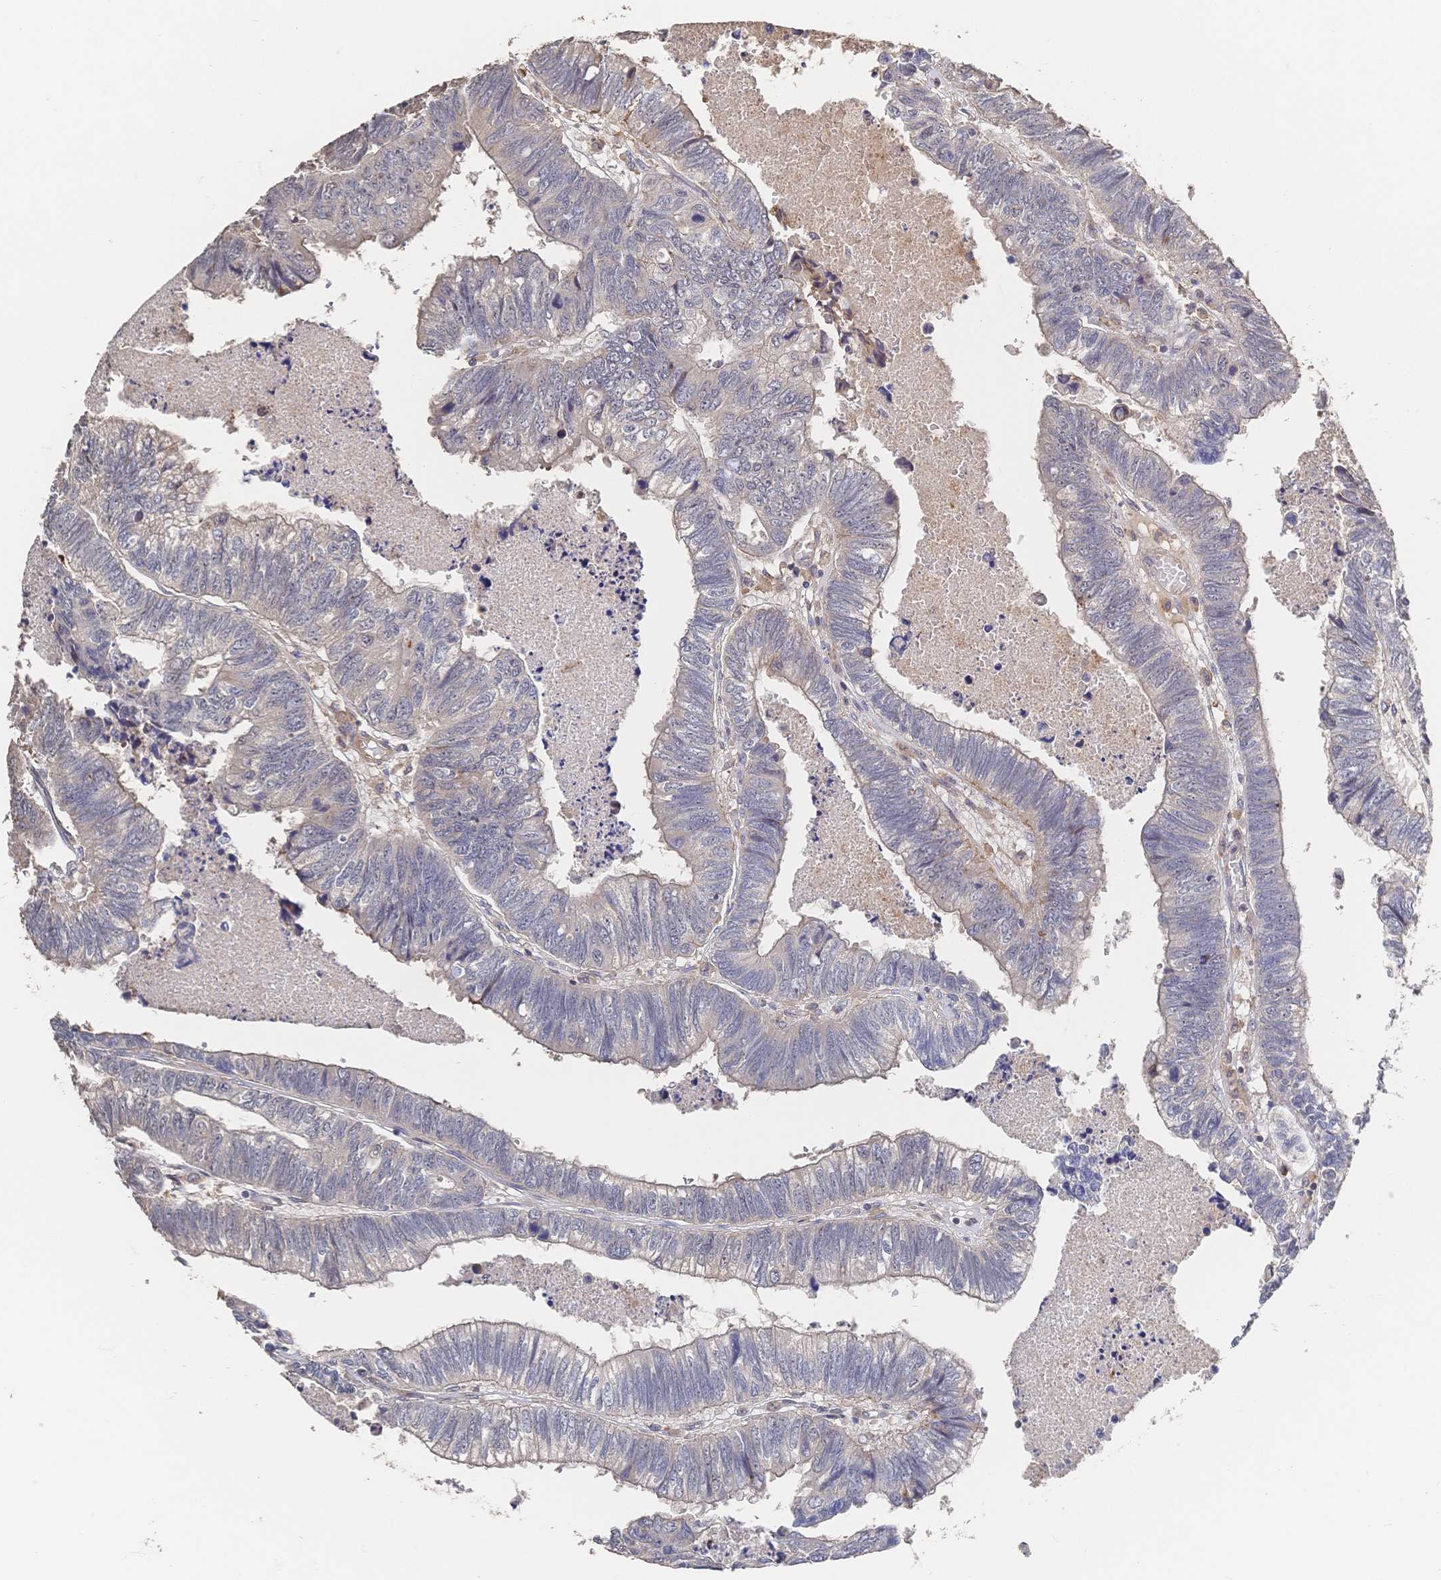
{"staining": {"intensity": "weak", "quantity": "25%-75%", "location": "cytoplasmic/membranous,nuclear"}, "tissue": "colorectal cancer", "cell_type": "Tumor cells", "image_type": "cancer", "snomed": [{"axis": "morphology", "description": "Adenocarcinoma, NOS"}, {"axis": "topography", "description": "Colon"}], "caption": "The micrograph shows immunohistochemical staining of colorectal cancer (adenocarcinoma). There is weak cytoplasmic/membranous and nuclear expression is seen in about 25%-75% of tumor cells.", "gene": "DNAJA4", "patient": {"sex": "male", "age": 62}}